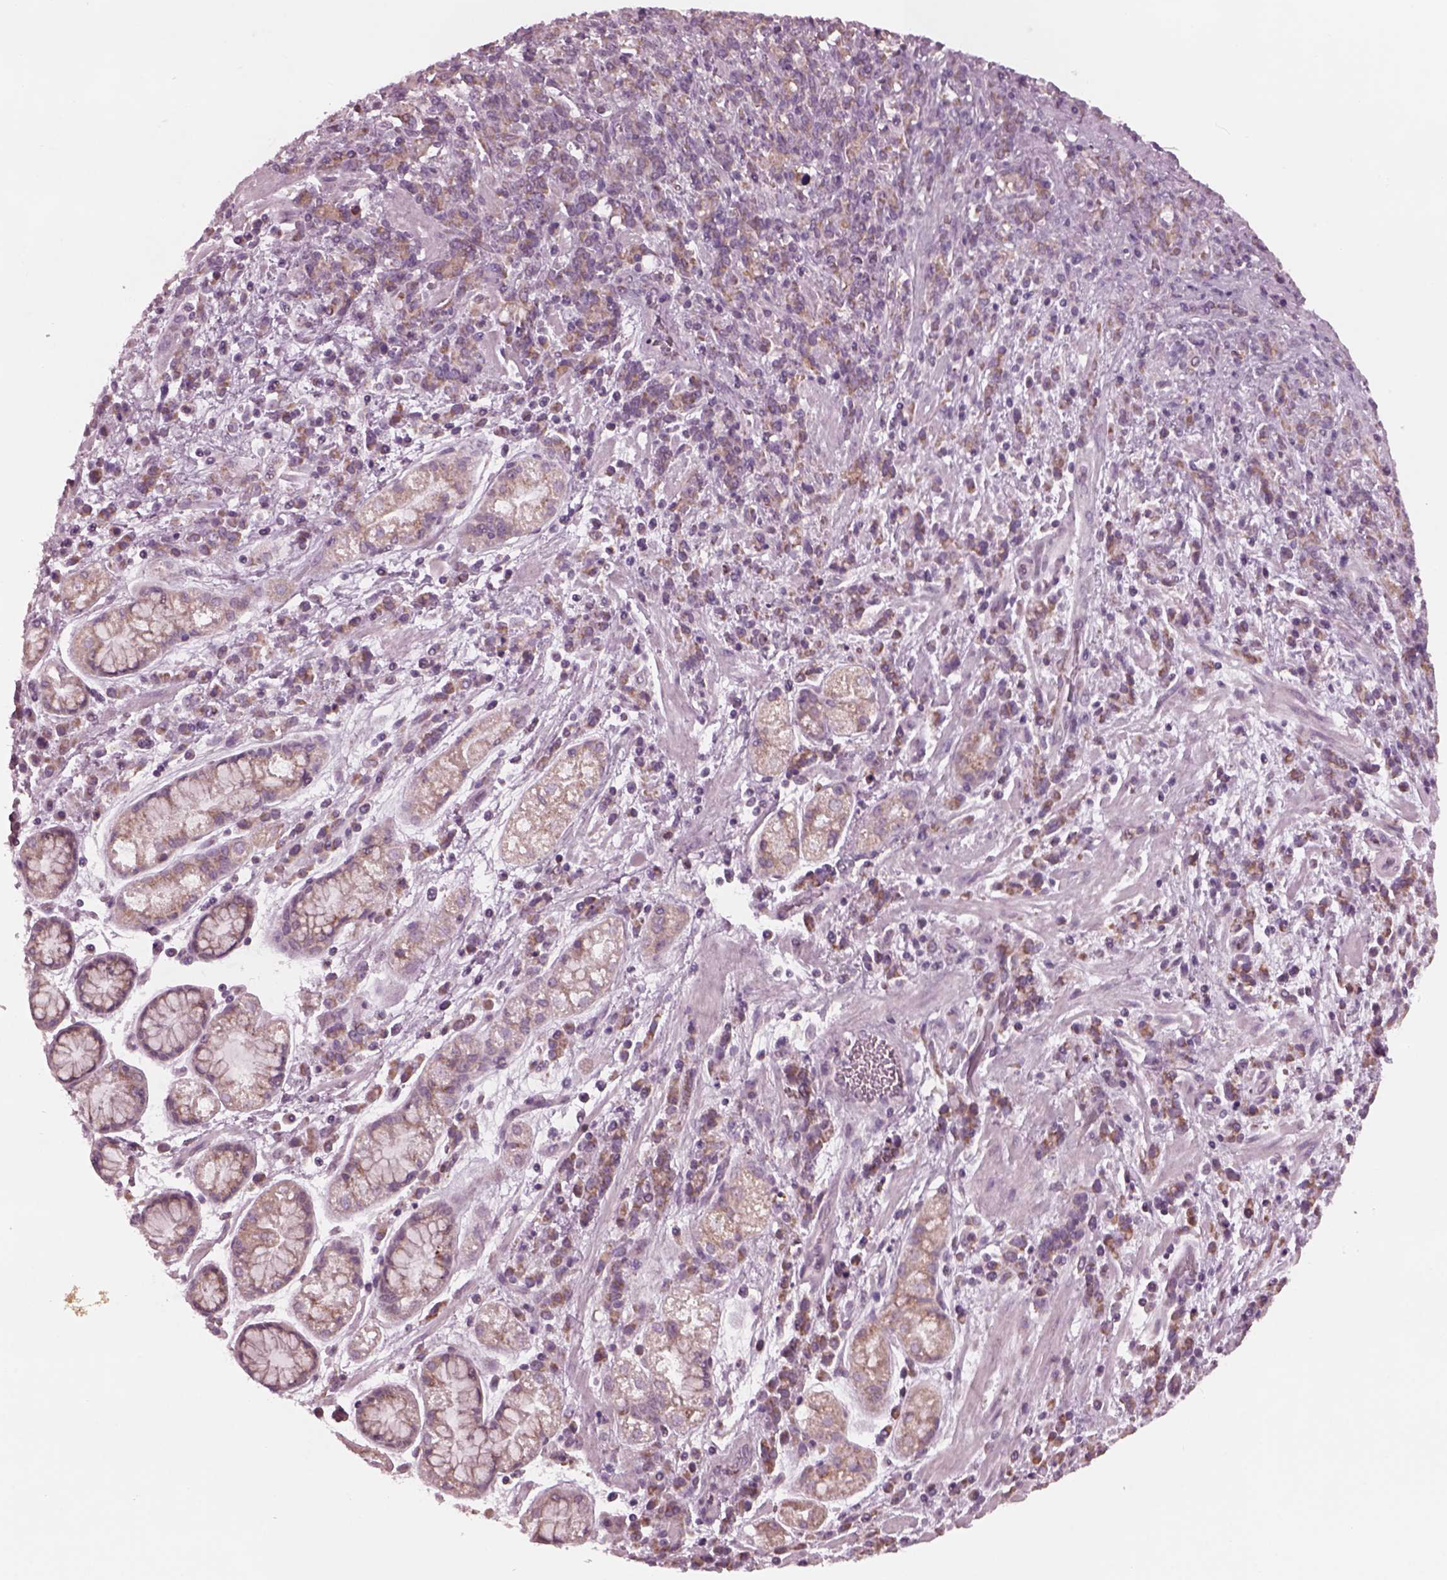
{"staining": {"intensity": "moderate", "quantity": "25%-75%", "location": "cytoplasmic/membranous"}, "tissue": "stomach cancer", "cell_type": "Tumor cells", "image_type": "cancer", "snomed": [{"axis": "morphology", "description": "Adenocarcinoma, NOS"}, {"axis": "topography", "description": "Stomach"}], "caption": "About 25%-75% of tumor cells in stomach cancer (adenocarcinoma) display moderate cytoplasmic/membranous protein expression as visualized by brown immunohistochemical staining.", "gene": "CELSR3", "patient": {"sex": "female", "age": 57}}